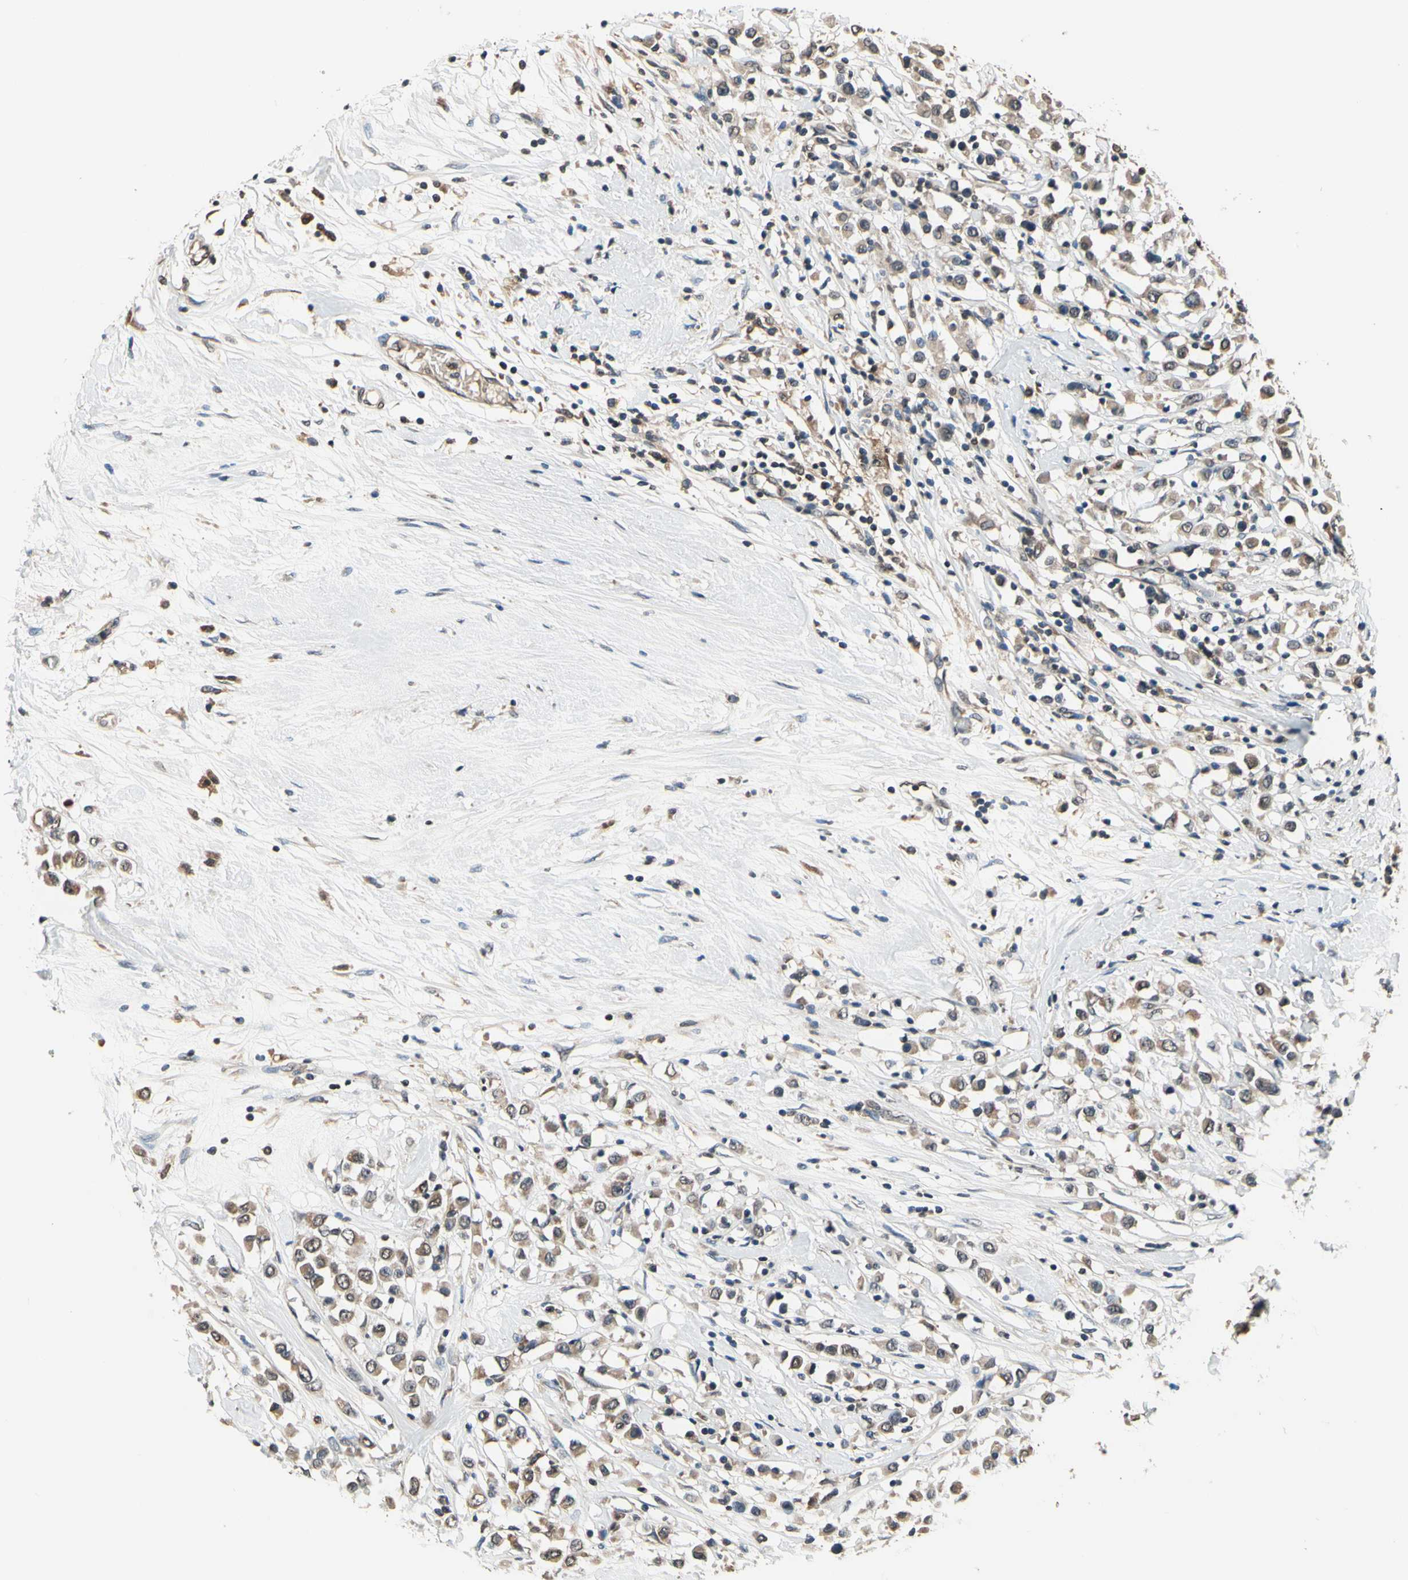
{"staining": {"intensity": "moderate", "quantity": ">75%", "location": "cytoplasmic/membranous"}, "tissue": "breast cancer", "cell_type": "Tumor cells", "image_type": "cancer", "snomed": [{"axis": "morphology", "description": "Duct carcinoma"}, {"axis": "topography", "description": "Breast"}], "caption": "Brown immunohistochemical staining in human breast cancer reveals moderate cytoplasmic/membranous positivity in about >75% of tumor cells.", "gene": "GCLC", "patient": {"sex": "female", "age": 61}}